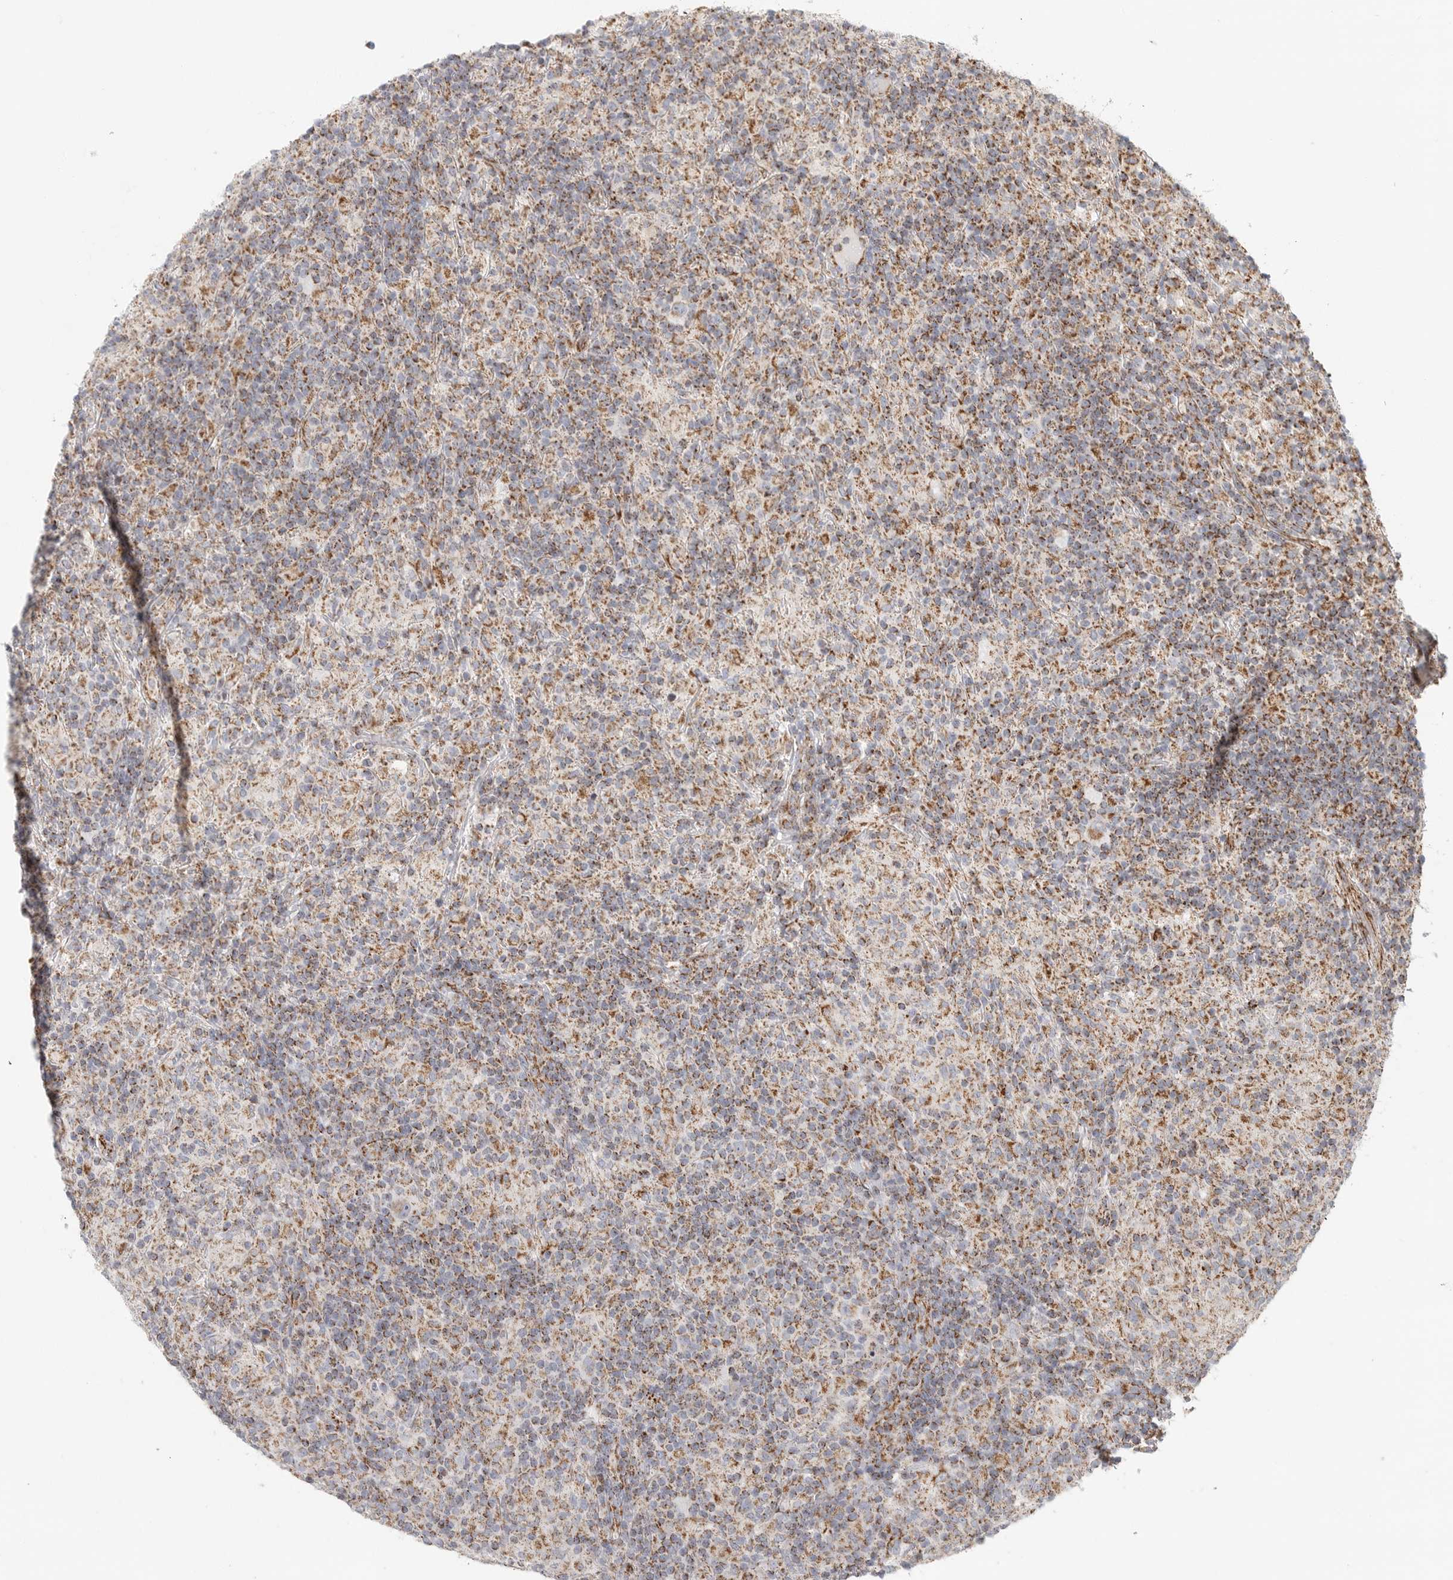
{"staining": {"intensity": "moderate", "quantity": ">75%", "location": "cytoplasmic/membranous"}, "tissue": "lymphoma", "cell_type": "Tumor cells", "image_type": "cancer", "snomed": [{"axis": "morphology", "description": "Hodgkin's disease, NOS"}, {"axis": "topography", "description": "Lymph node"}], "caption": "This photomicrograph exhibits immunohistochemistry (IHC) staining of lymphoma, with medium moderate cytoplasmic/membranous positivity in approximately >75% of tumor cells.", "gene": "SLC25A26", "patient": {"sex": "male", "age": 70}}